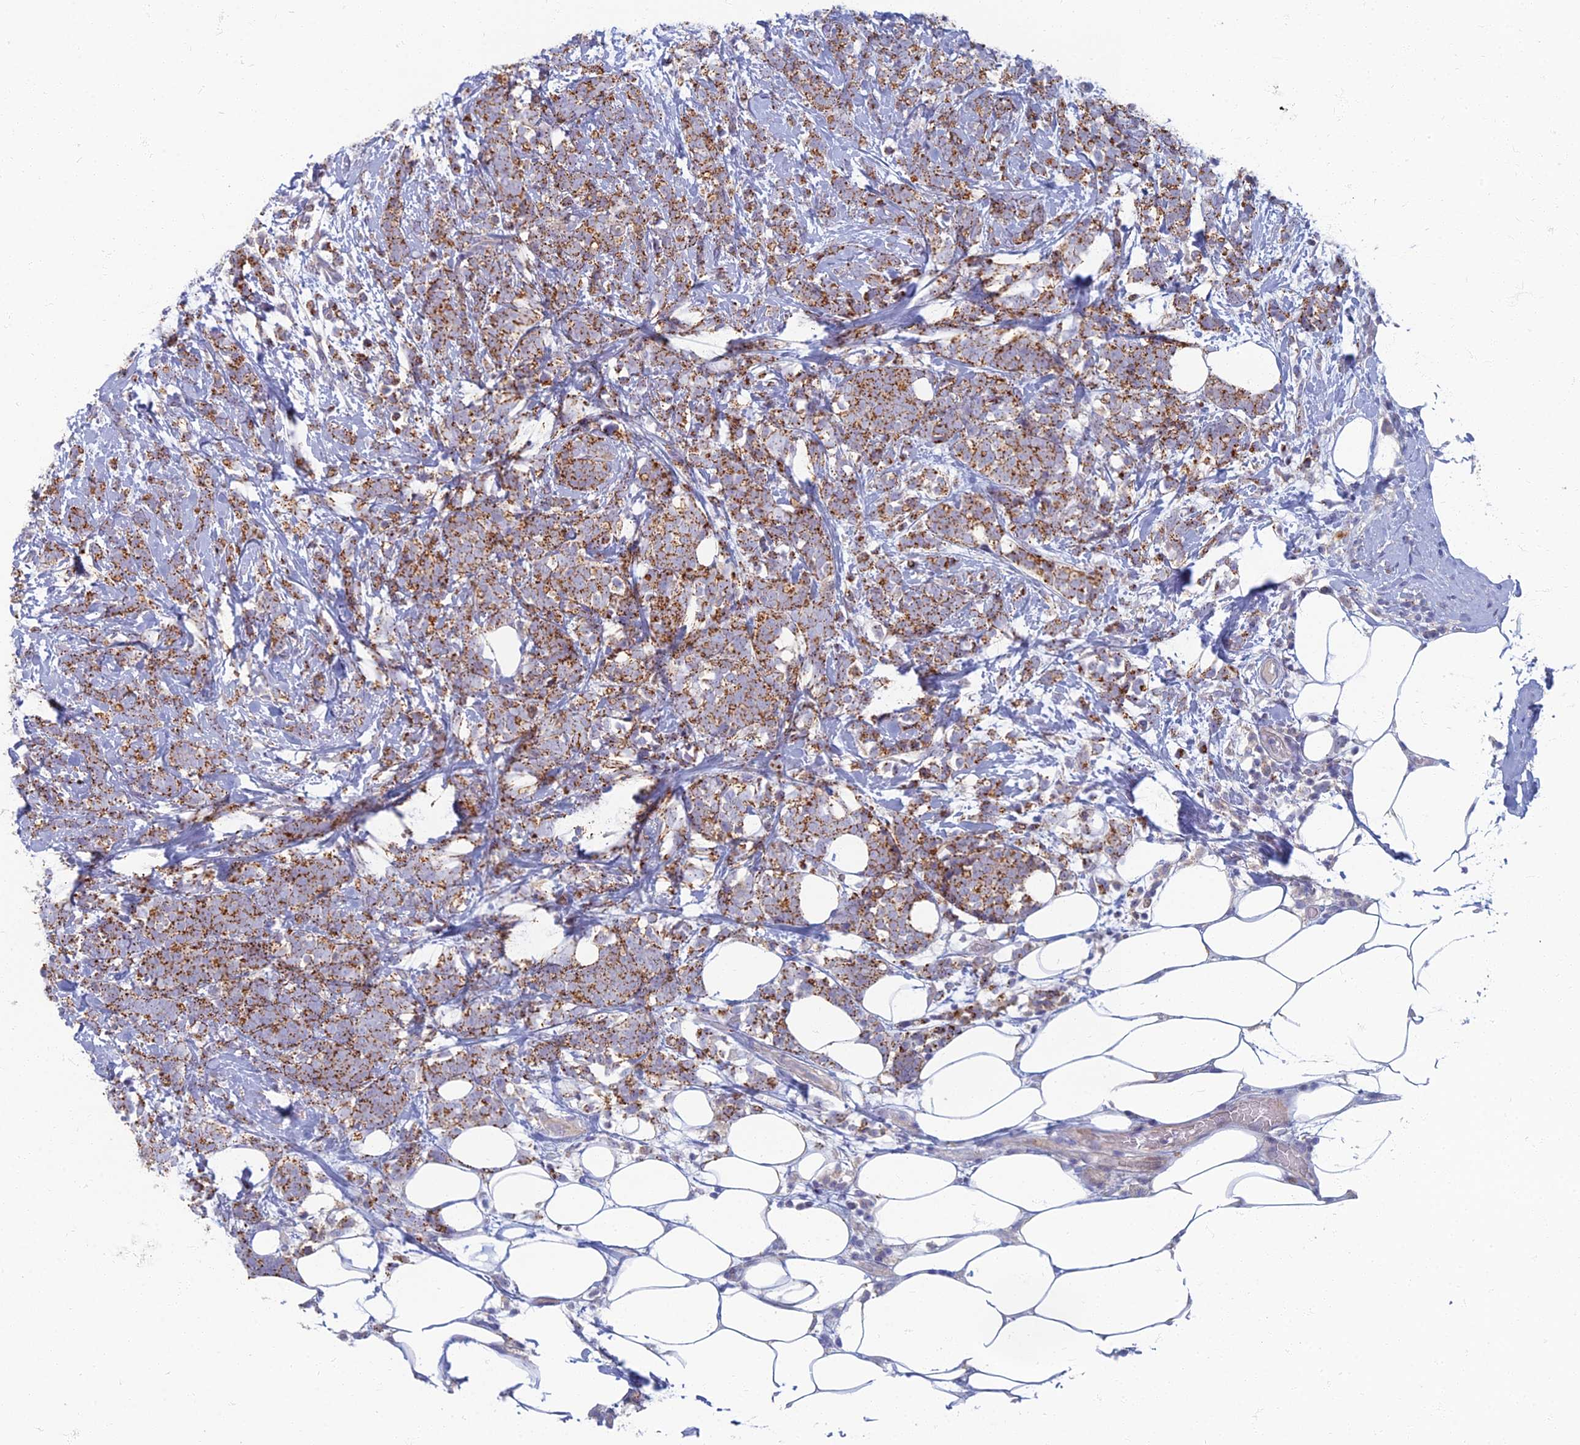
{"staining": {"intensity": "moderate", "quantity": "25%-75%", "location": "cytoplasmic/membranous"}, "tissue": "breast cancer", "cell_type": "Tumor cells", "image_type": "cancer", "snomed": [{"axis": "morphology", "description": "Lobular carcinoma"}, {"axis": "topography", "description": "Breast"}], "caption": "High-magnification brightfield microscopy of breast lobular carcinoma stained with DAB (brown) and counterstained with hematoxylin (blue). tumor cells exhibit moderate cytoplasmic/membranous positivity is identified in about25%-75% of cells.", "gene": "CHMP4B", "patient": {"sex": "female", "age": 58}}